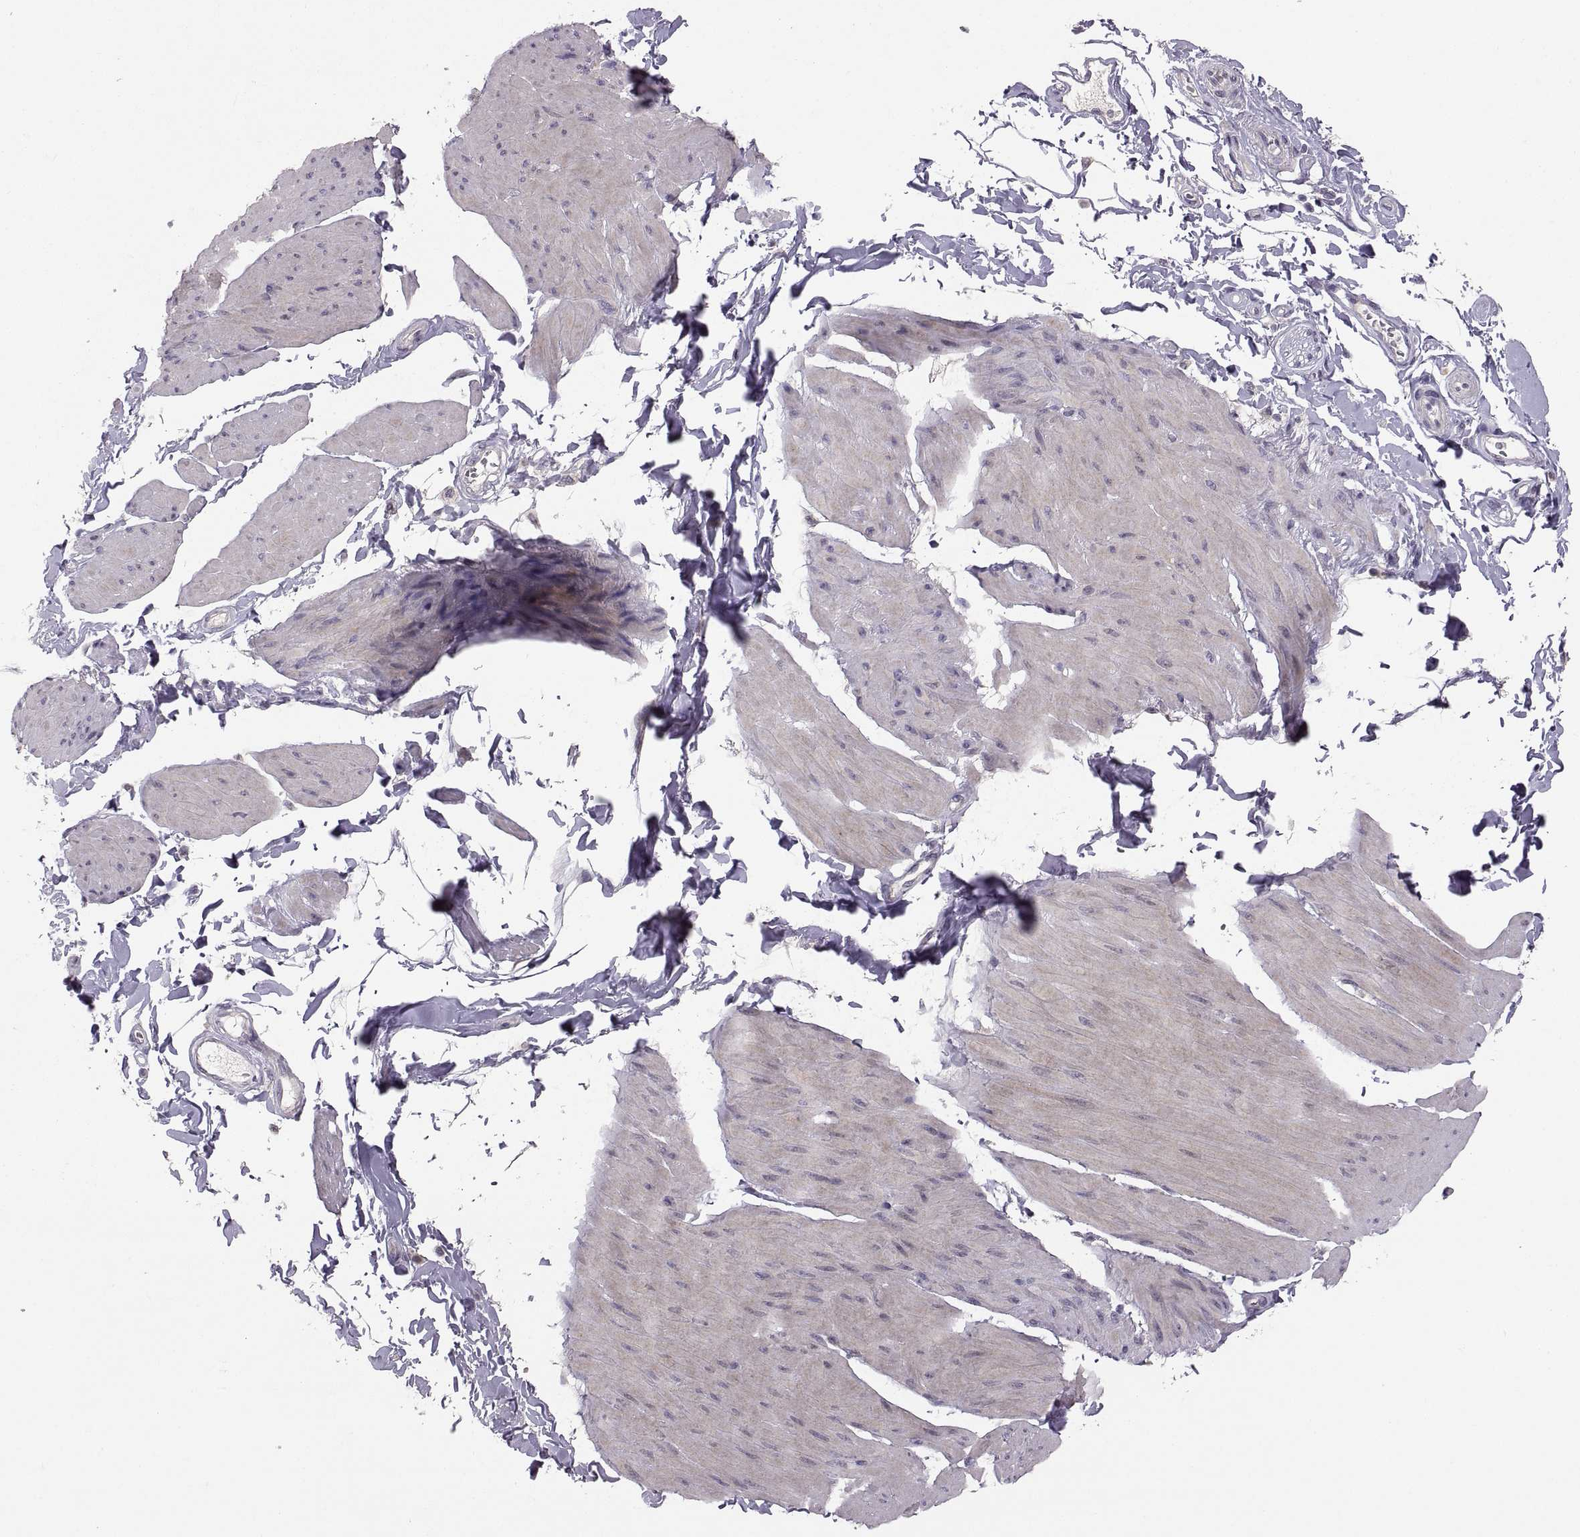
{"staining": {"intensity": "negative", "quantity": "none", "location": "none"}, "tissue": "smooth muscle", "cell_type": "Smooth muscle cells", "image_type": "normal", "snomed": [{"axis": "morphology", "description": "Normal tissue, NOS"}, {"axis": "topography", "description": "Adipose tissue"}, {"axis": "topography", "description": "Smooth muscle"}, {"axis": "topography", "description": "Peripheral nerve tissue"}], "caption": "Human smooth muscle stained for a protein using IHC shows no staining in smooth muscle cells.", "gene": "HMGCR", "patient": {"sex": "male", "age": 83}}